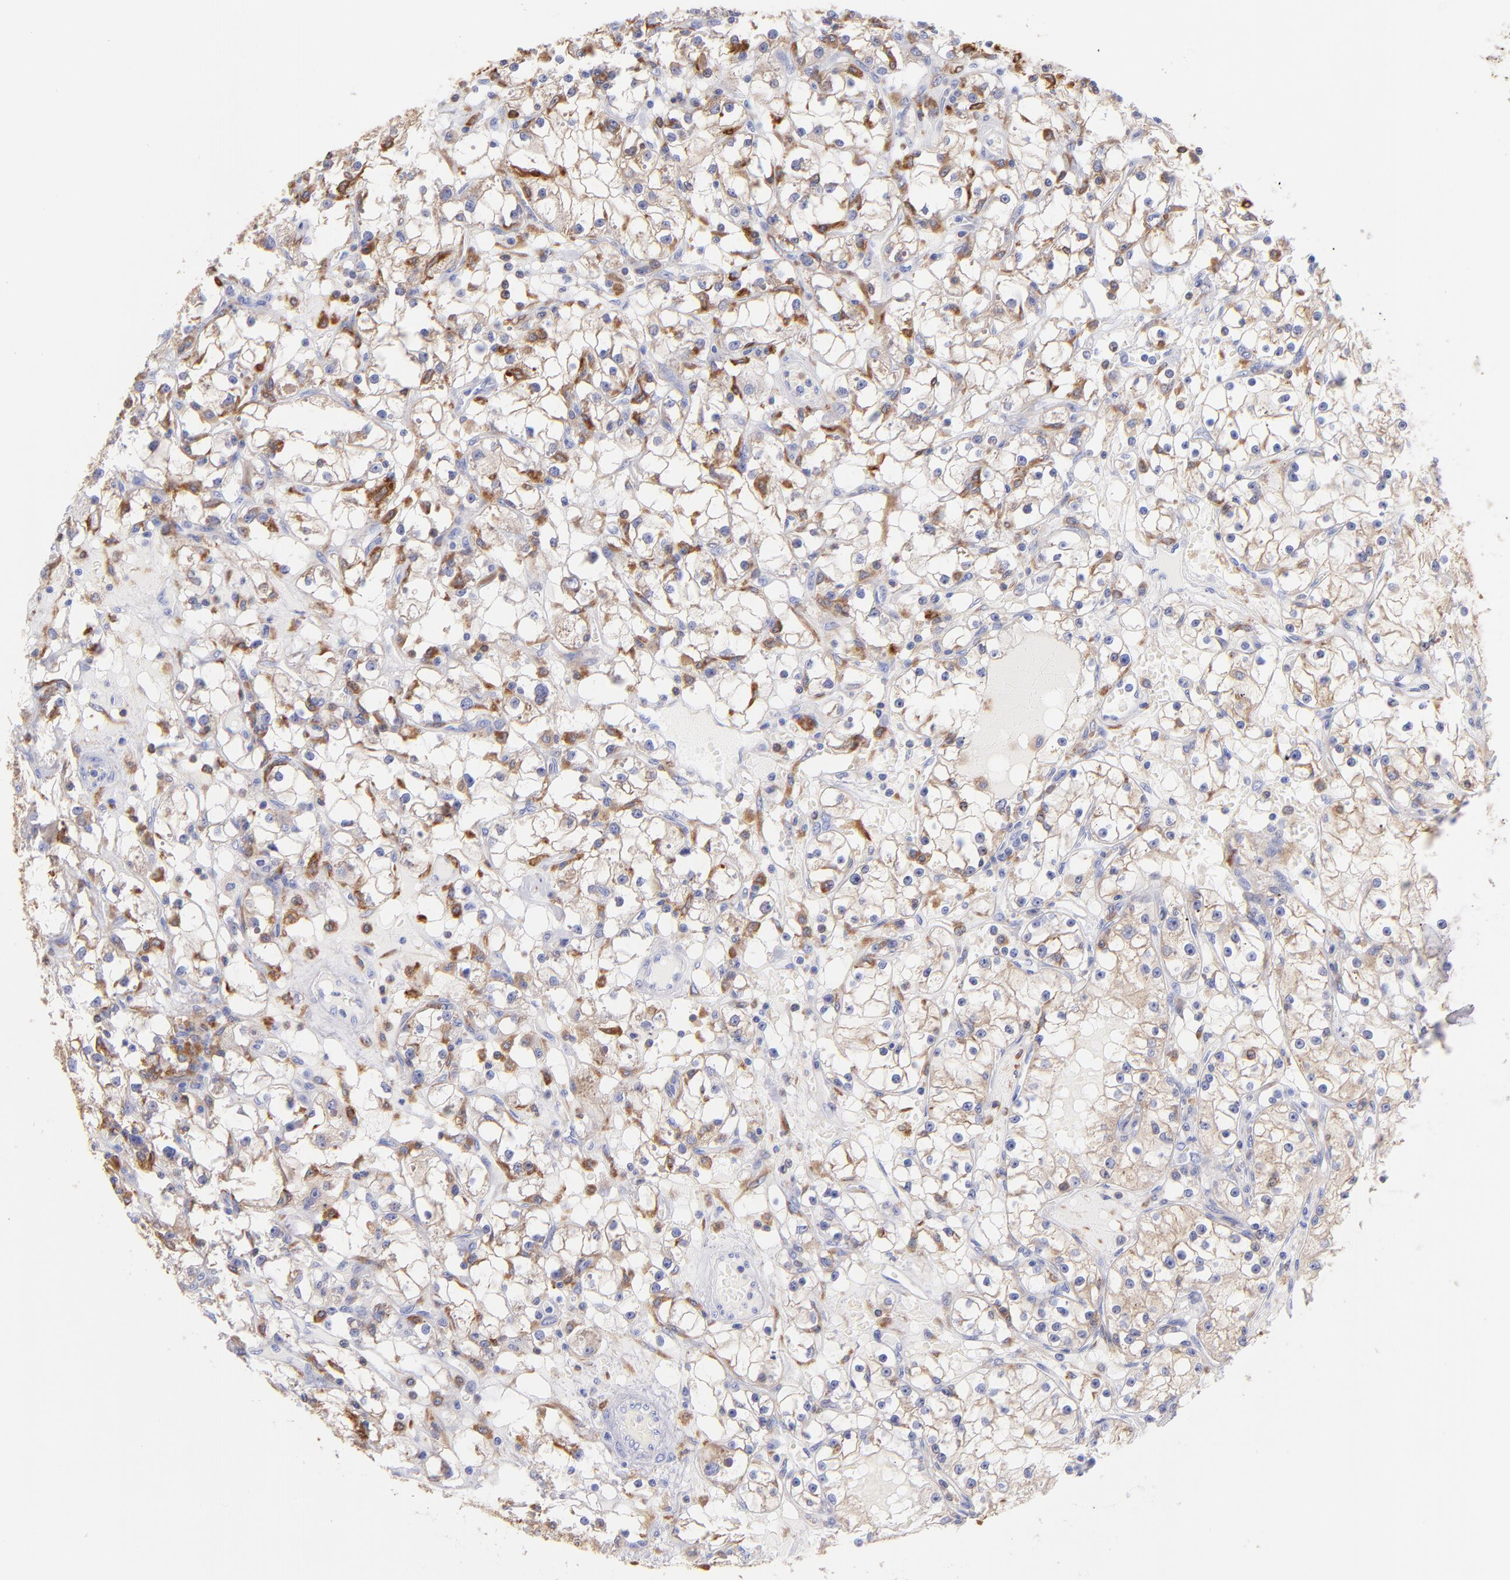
{"staining": {"intensity": "weak", "quantity": "25%-75%", "location": "cytoplasmic/membranous"}, "tissue": "renal cancer", "cell_type": "Tumor cells", "image_type": "cancer", "snomed": [{"axis": "morphology", "description": "Adenocarcinoma, NOS"}, {"axis": "topography", "description": "Kidney"}], "caption": "Adenocarcinoma (renal) tissue reveals weak cytoplasmic/membranous positivity in approximately 25%-75% of tumor cells Ihc stains the protein in brown and the nuclei are stained blue.", "gene": "PRKCA", "patient": {"sex": "male", "age": 56}}